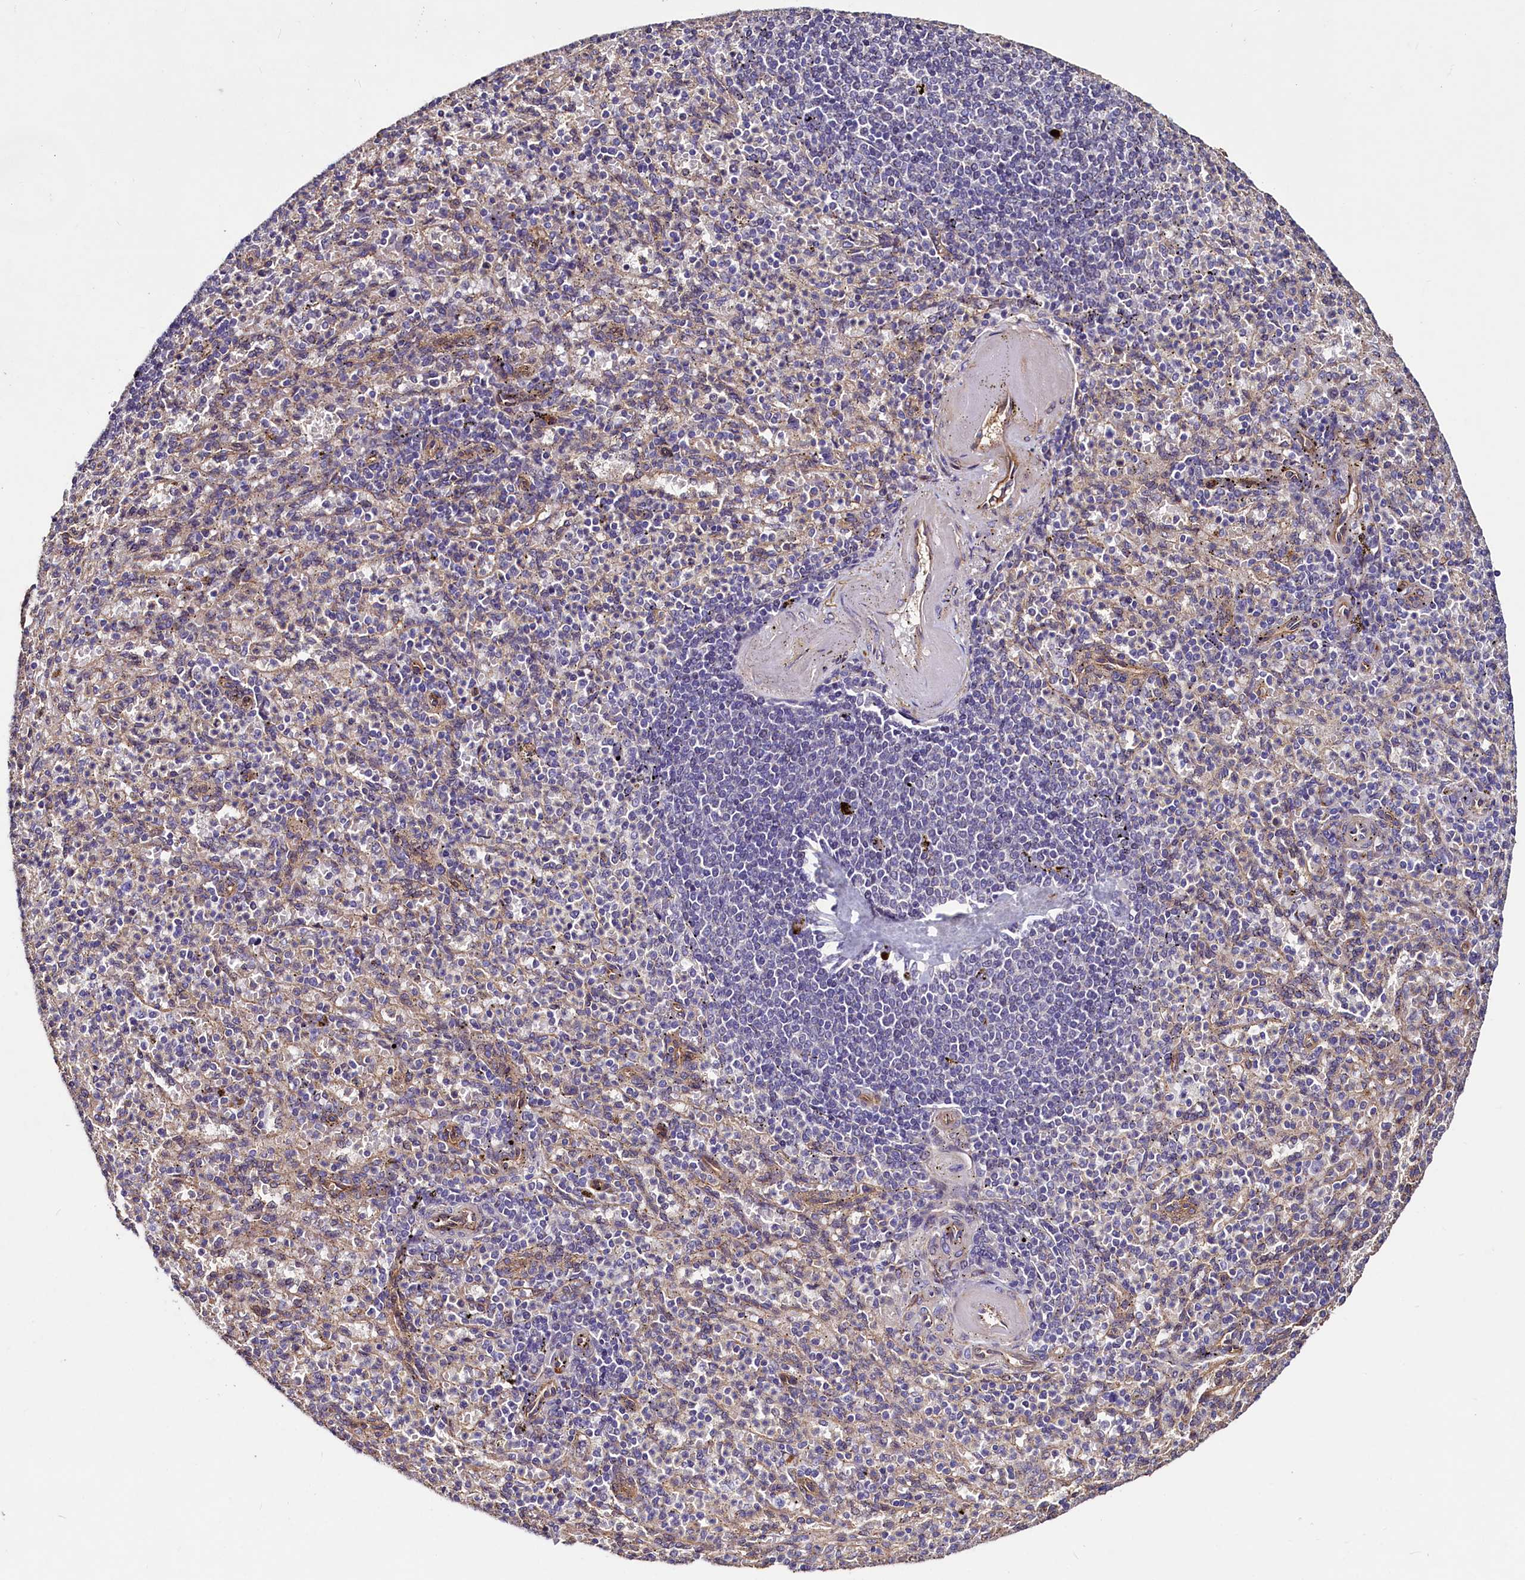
{"staining": {"intensity": "negative", "quantity": "none", "location": "none"}, "tissue": "spleen", "cell_type": "Cells in red pulp", "image_type": "normal", "snomed": [{"axis": "morphology", "description": "Normal tissue, NOS"}, {"axis": "topography", "description": "Spleen"}], "caption": "Immunohistochemistry micrograph of normal spleen stained for a protein (brown), which displays no positivity in cells in red pulp.", "gene": "PALM", "patient": {"sex": "female", "age": 74}}